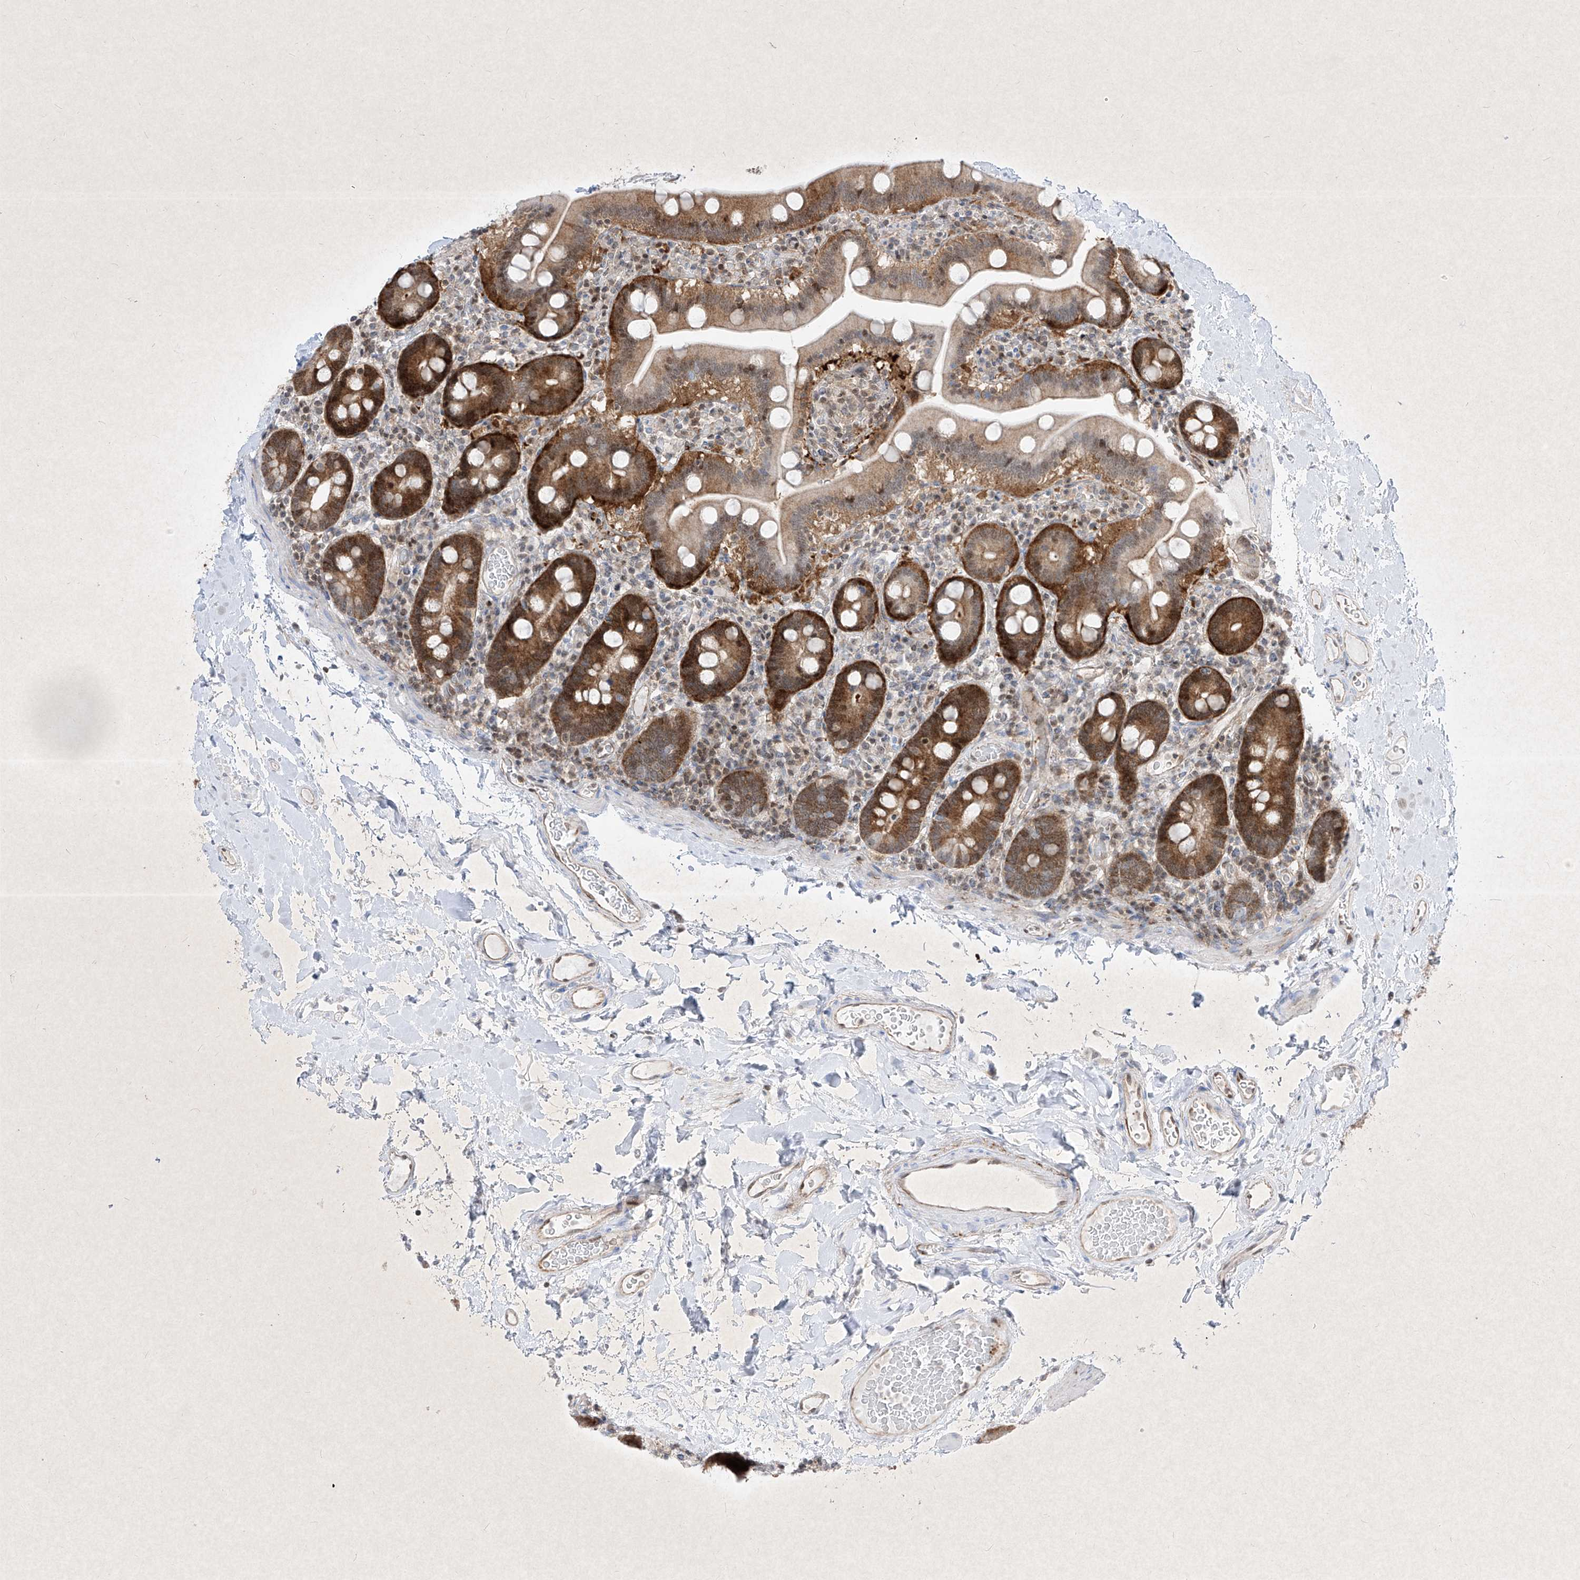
{"staining": {"intensity": "strong", "quantity": "25%-75%", "location": "cytoplasmic/membranous,nuclear"}, "tissue": "duodenum", "cell_type": "Glandular cells", "image_type": "normal", "snomed": [{"axis": "morphology", "description": "Normal tissue, NOS"}, {"axis": "topography", "description": "Duodenum"}], "caption": "Strong cytoplasmic/membranous,nuclear staining is seen in about 25%-75% of glandular cells in benign duodenum.", "gene": "PSMB10", "patient": {"sex": "male", "age": 55}}